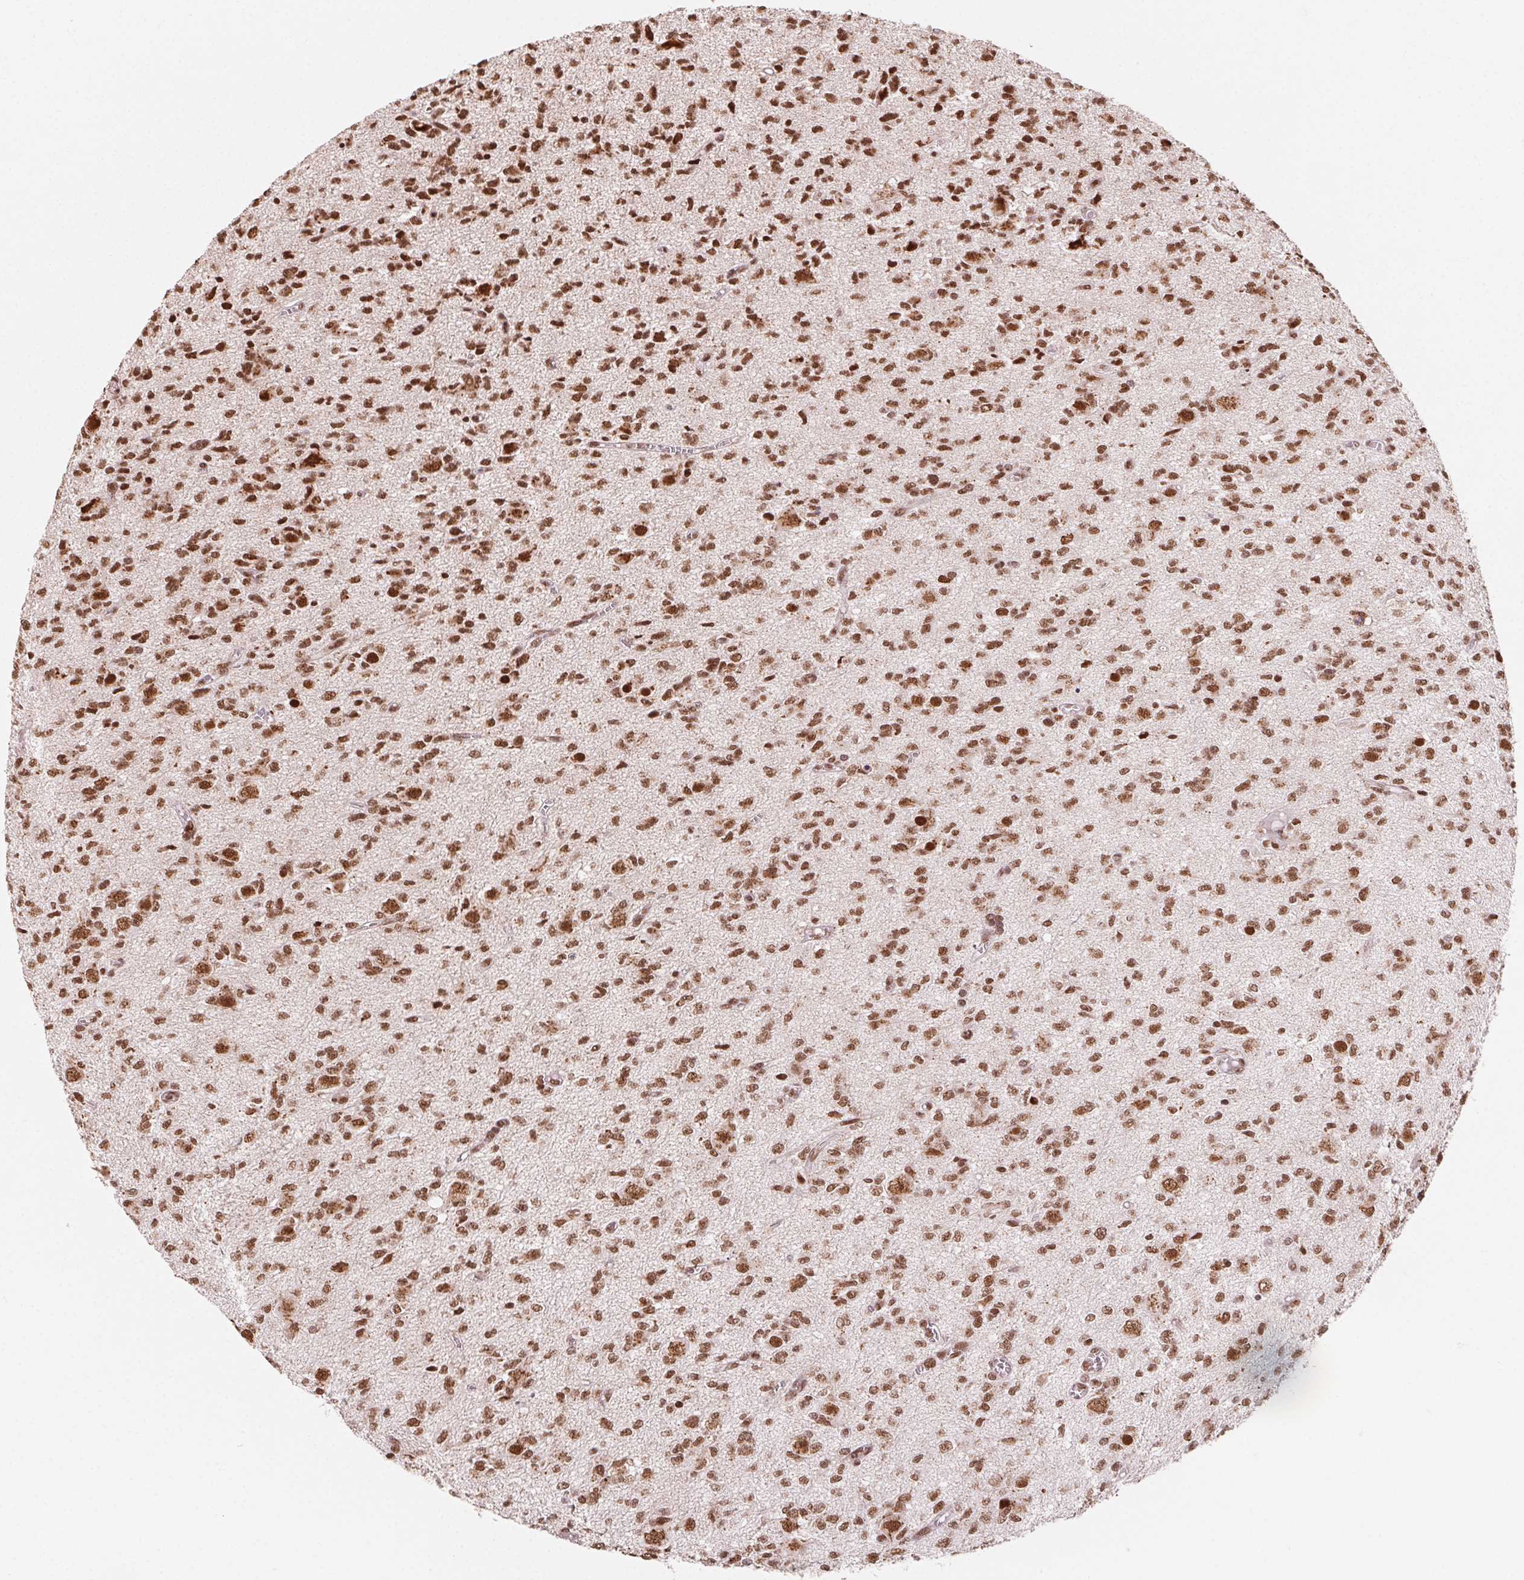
{"staining": {"intensity": "moderate", "quantity": ">75%", "location": "nuclear"}, "tissue": "glioma", "cell_type": "Tumor cells", "image_type": "cancer", "snomed": [{"axis": "morphology", "description": "Glioma, malignant, Low grade"}, {"axis": "topography", "description": "Brain"}], "caption": "Immunohistochemistry (IHC) staining of malignant glioma (low-grade), which shows medium levels of moderate nuclear staining in about >75% of tumor cells indicating moderate nuclear protein positivity. The staining was performed using DAB (3,3'-diaminobenzidine) (brown) for protein detection and nuclei were counterstained in hematoxylin (blue).", "gene": "TOPORS", "patient": {"sex": "male", "age": 64}}